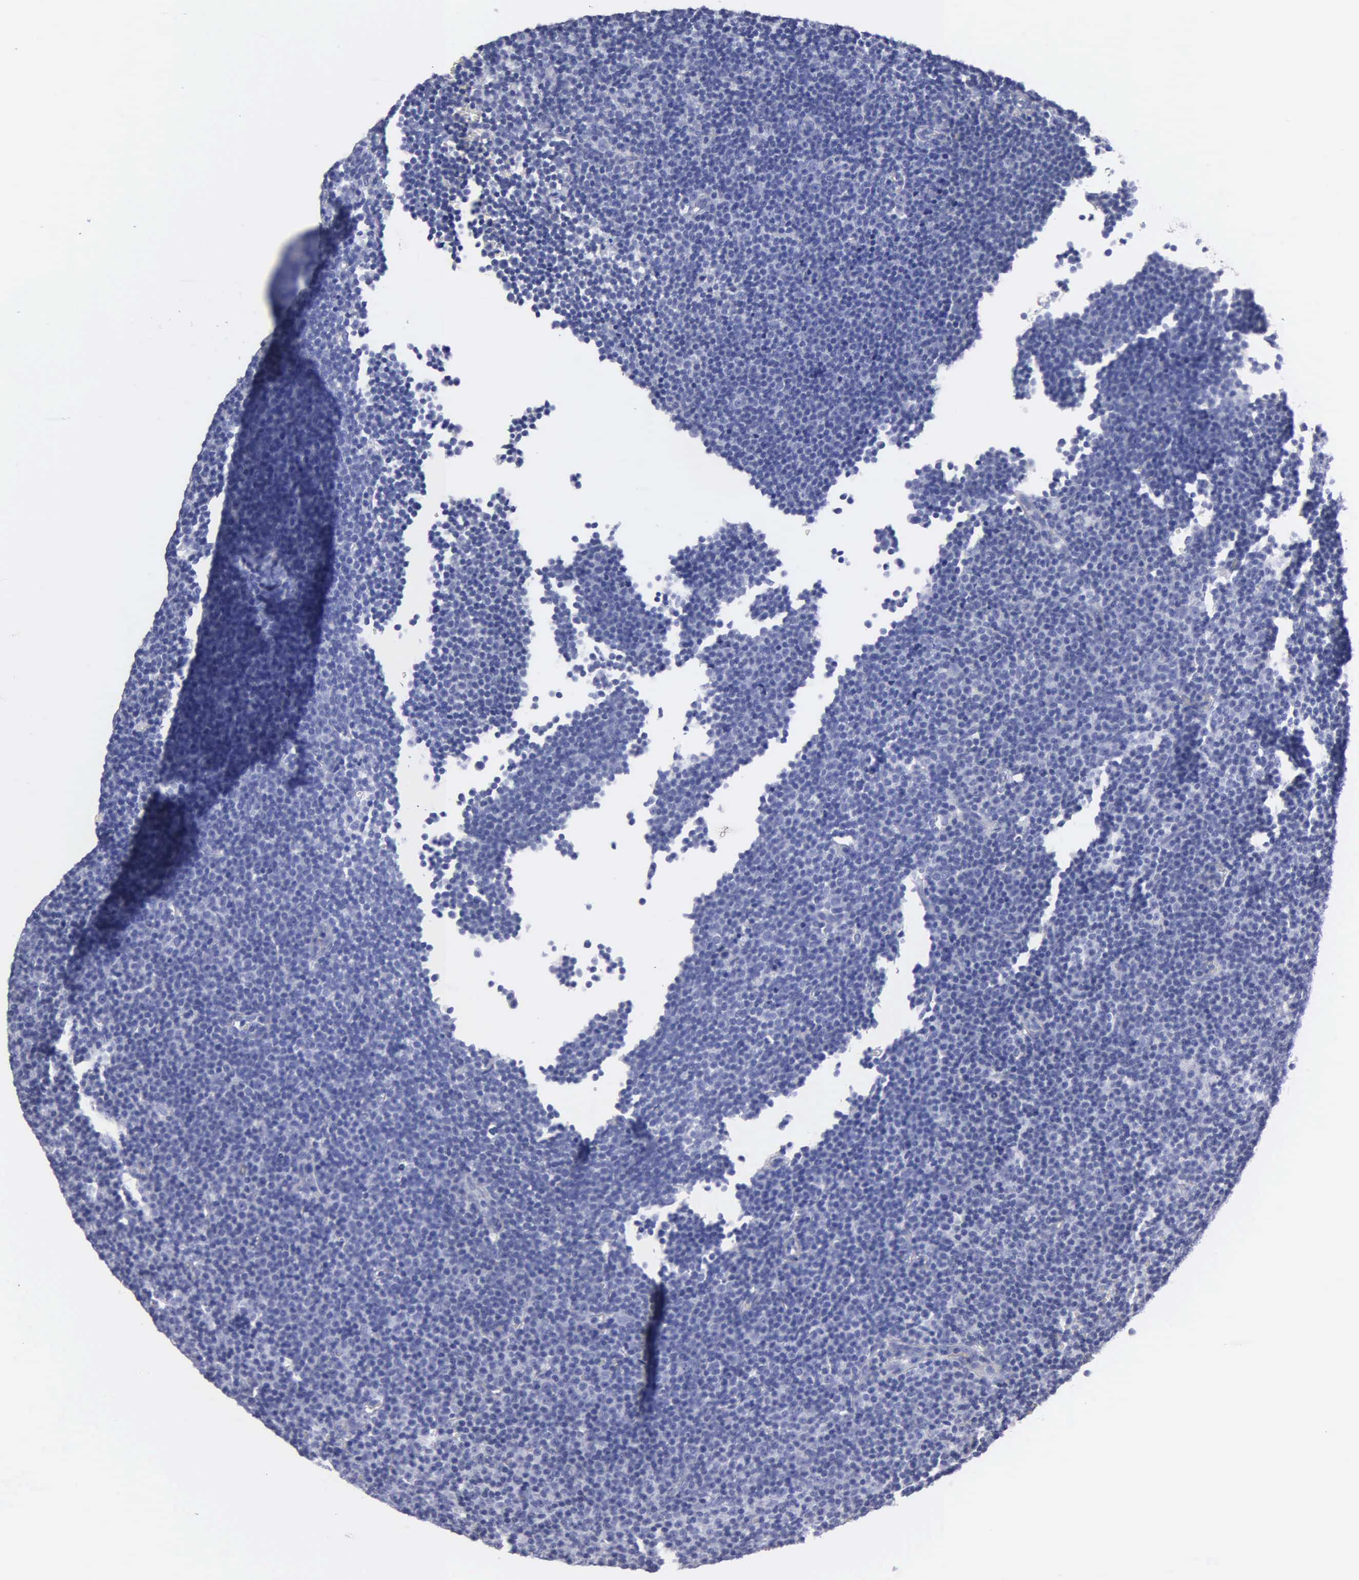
{"staining": {"intensity": "negative", "quantity": "none", "location": "none"}, "tissue": "lymphoma", "cell_type": "Tumor cells", "image_type": "cancer", "snomed": [{"axis": "morphology", "description": "Malignant lymphoma, non-Hodgkin's type, Low grade"}, {"axis": "topography", "description": "Lymph node"}], "caption": "Immunohistochemistry (IHC) of human malignant lymphoma, non-Hodgkin's type (low-grade) reveals no staining in tumor cells.", "gene": "PTGS2", "patient": {"sex": "male", "age": 57}}